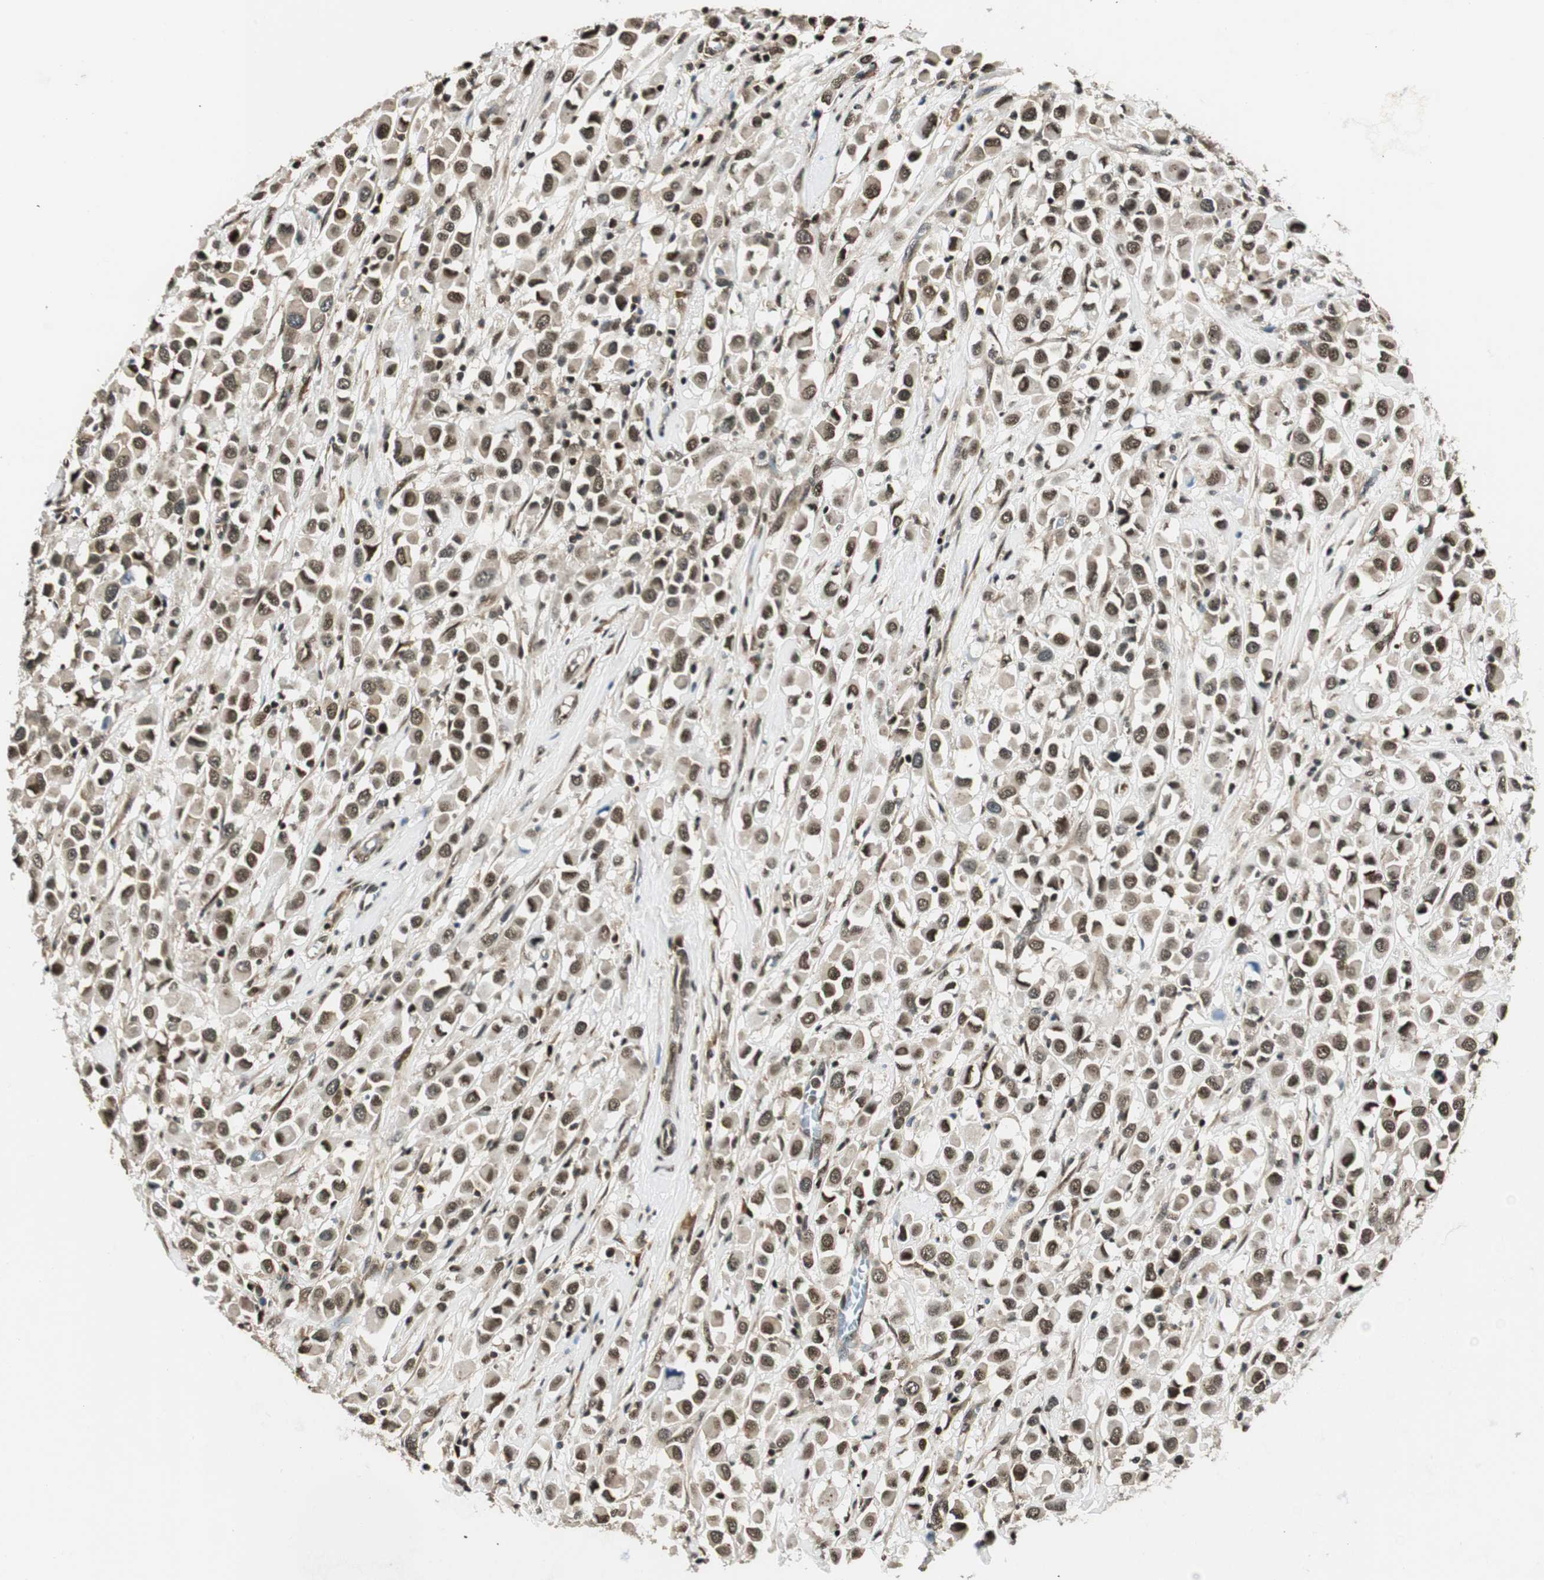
{"staining": {"intensity": "moderate", "quantity": ">75%", "location": "nuclear"}, "tissue": "breast cancer", "cell_type": "Tumor cells", "image_type": "cancer", "snomed": [{"axis": "morphology", "description": "Duct carcinoma"}, {"axis": "topography", "description": "Breast"}], "caption": "Protein staining displays moderate nuclear expression in about >75% of tumor cells in infiltrating ductal carcinoma (breast).", "gene": "RING1", "patient": {"sex": "female", "age": 61}}